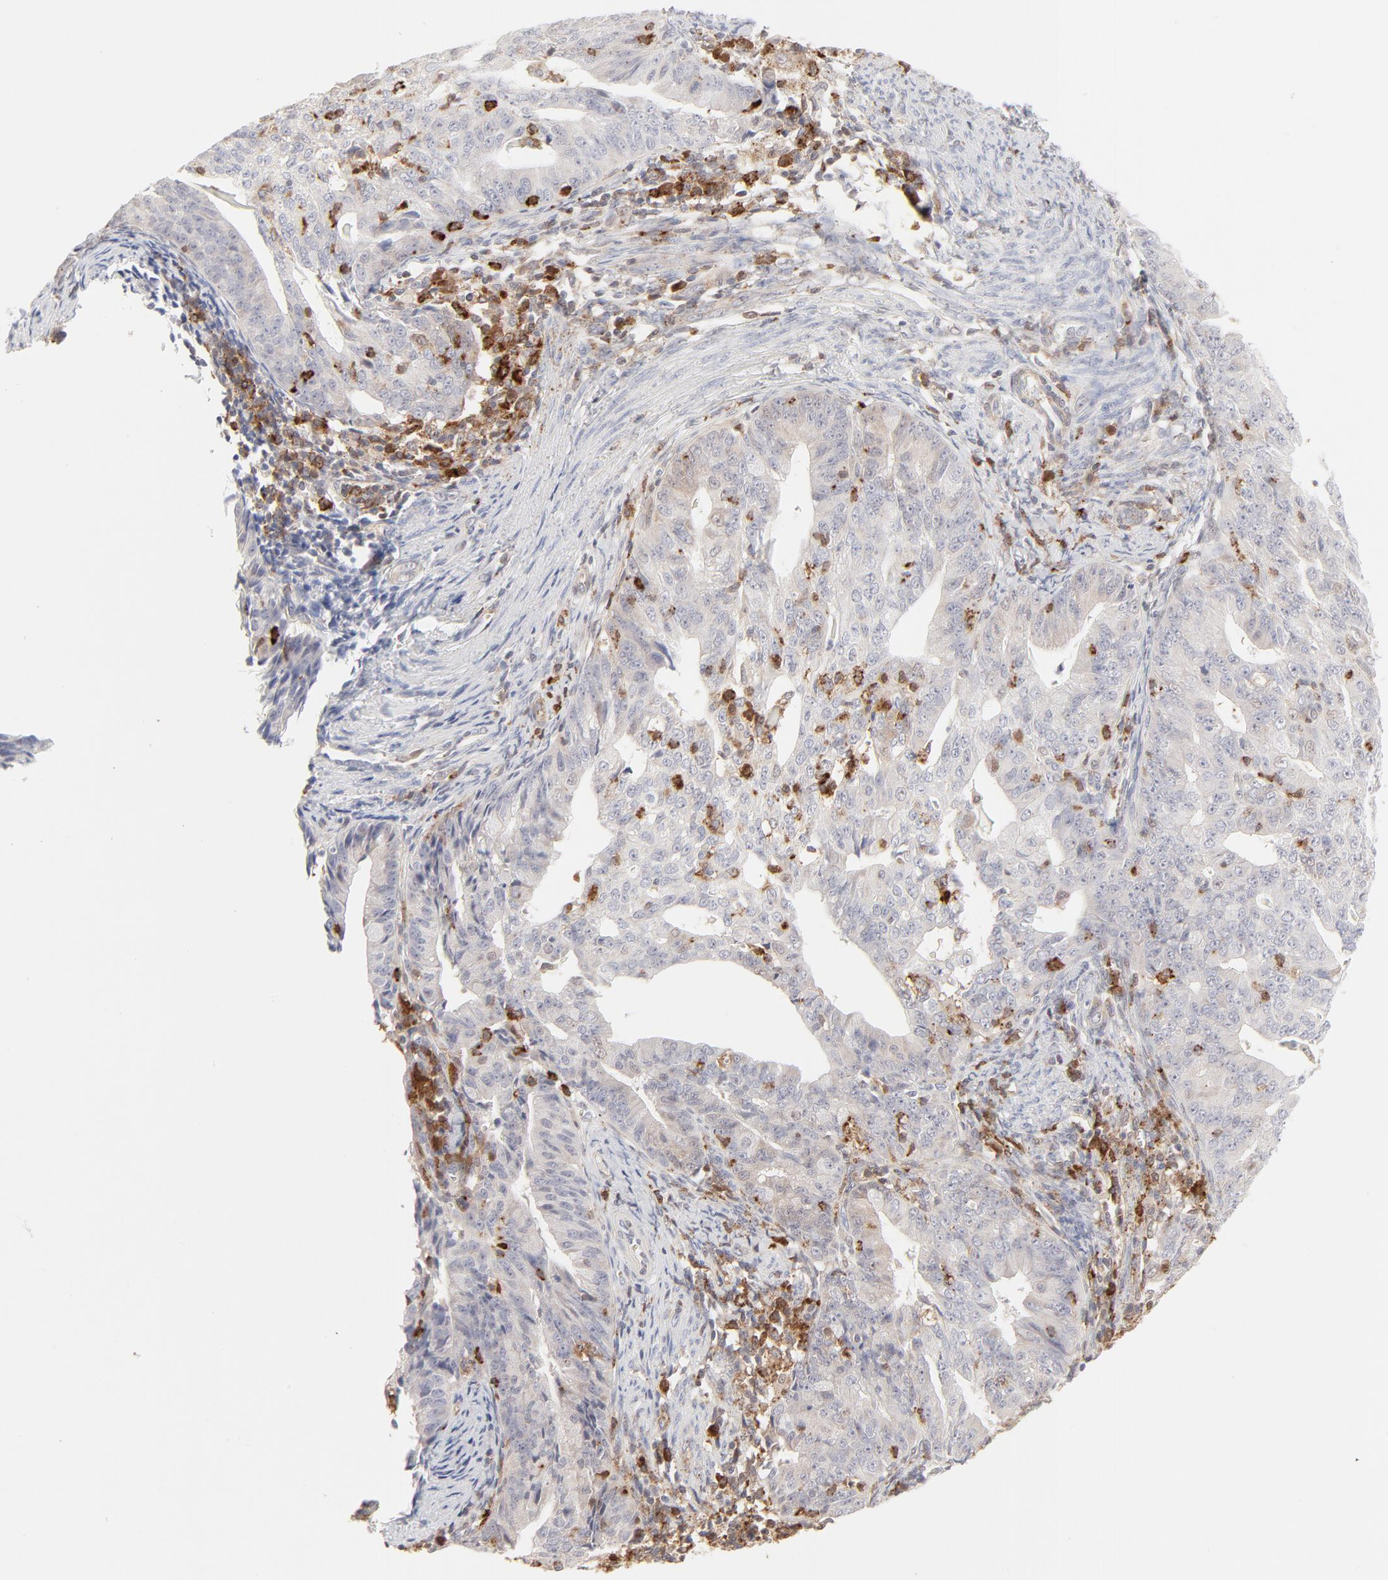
{"staining": {"intensity": "negative", "quantity": "none", "location": "none"}, "tissue": "endometrial cancer", "cell_type": "Tumor cells", "image_type": "cancer", "snomed": [{"axis": "morphology", "description": "Adenocarcinoma, NOS"}, {"axis": "topography", "description": "Endometrium"}], "caption": "Immunohistochemistry (IHC) histopathology image of human endometrial adenocarcinoma stained for a protein (brown), which displays no expression in tumor cells.", "gene": "CDK6", "patient": {"sex": "female", "age": 56}}